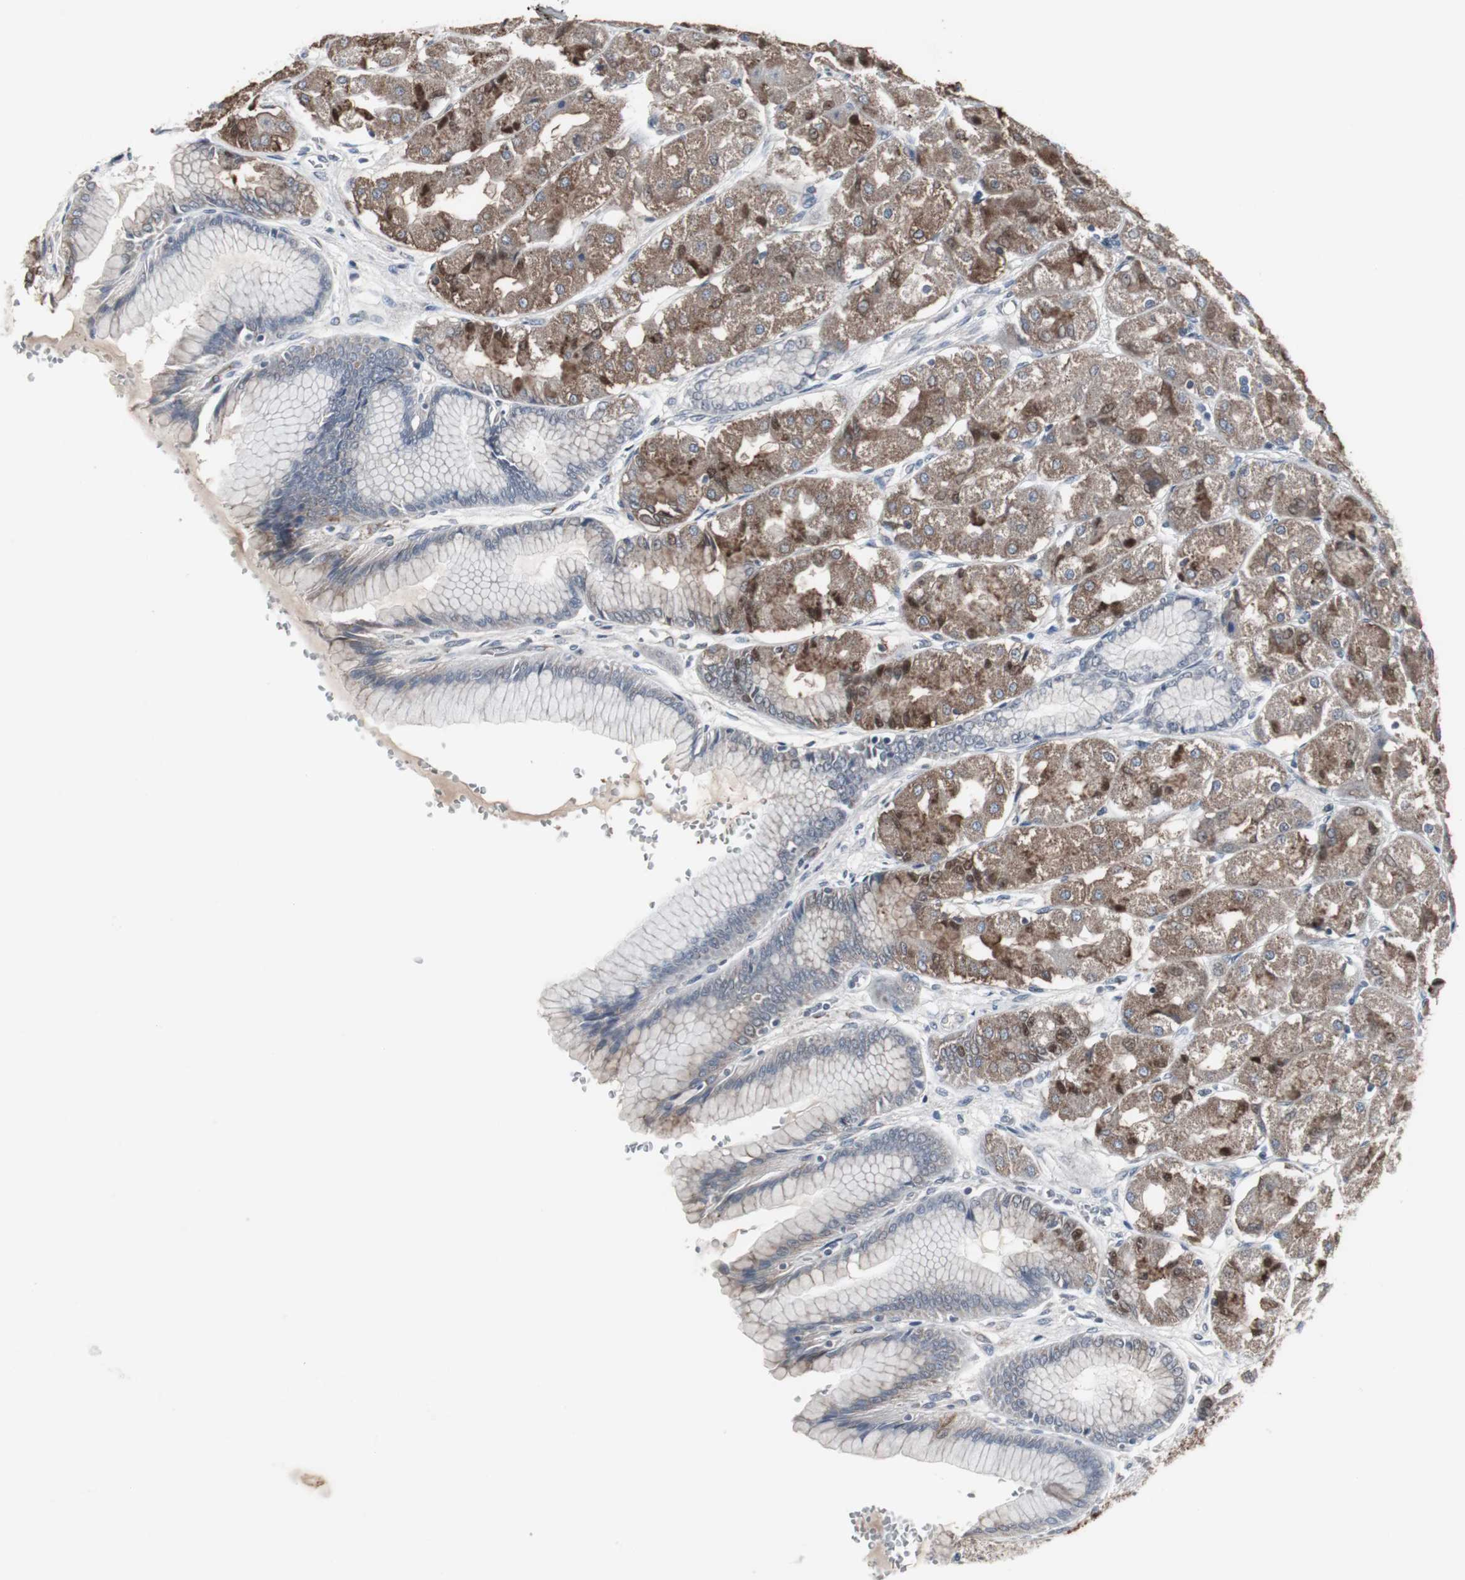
{"staining": {"intensity": "strong", "quantity": "<25%", "location": "cytoplasmic/membranous"}, "tissue": "stomach", "cell_type": "Glandular cells", "image_type": "normal", "snomed": [{"axis": "morphology", "description": "Normal tissue, NOS"}, {"axis": "morphology", "description": "Adenocarcinoma, NOS"}, {"axis": "topography", "description": "Stomach"}, {"axis": "topography", "description": "Stomach, lower"}], "caption": "Immunohistochemistry (IHC) of benign human stomach displays medium levels of strong cytoplasmic/membranous expression in about <25% of glandular cells. (DAB IHC with brightfield microscopy, high magnification).", "gene": "ACAA1", "patient": {"sex": "female", "age": 65}}